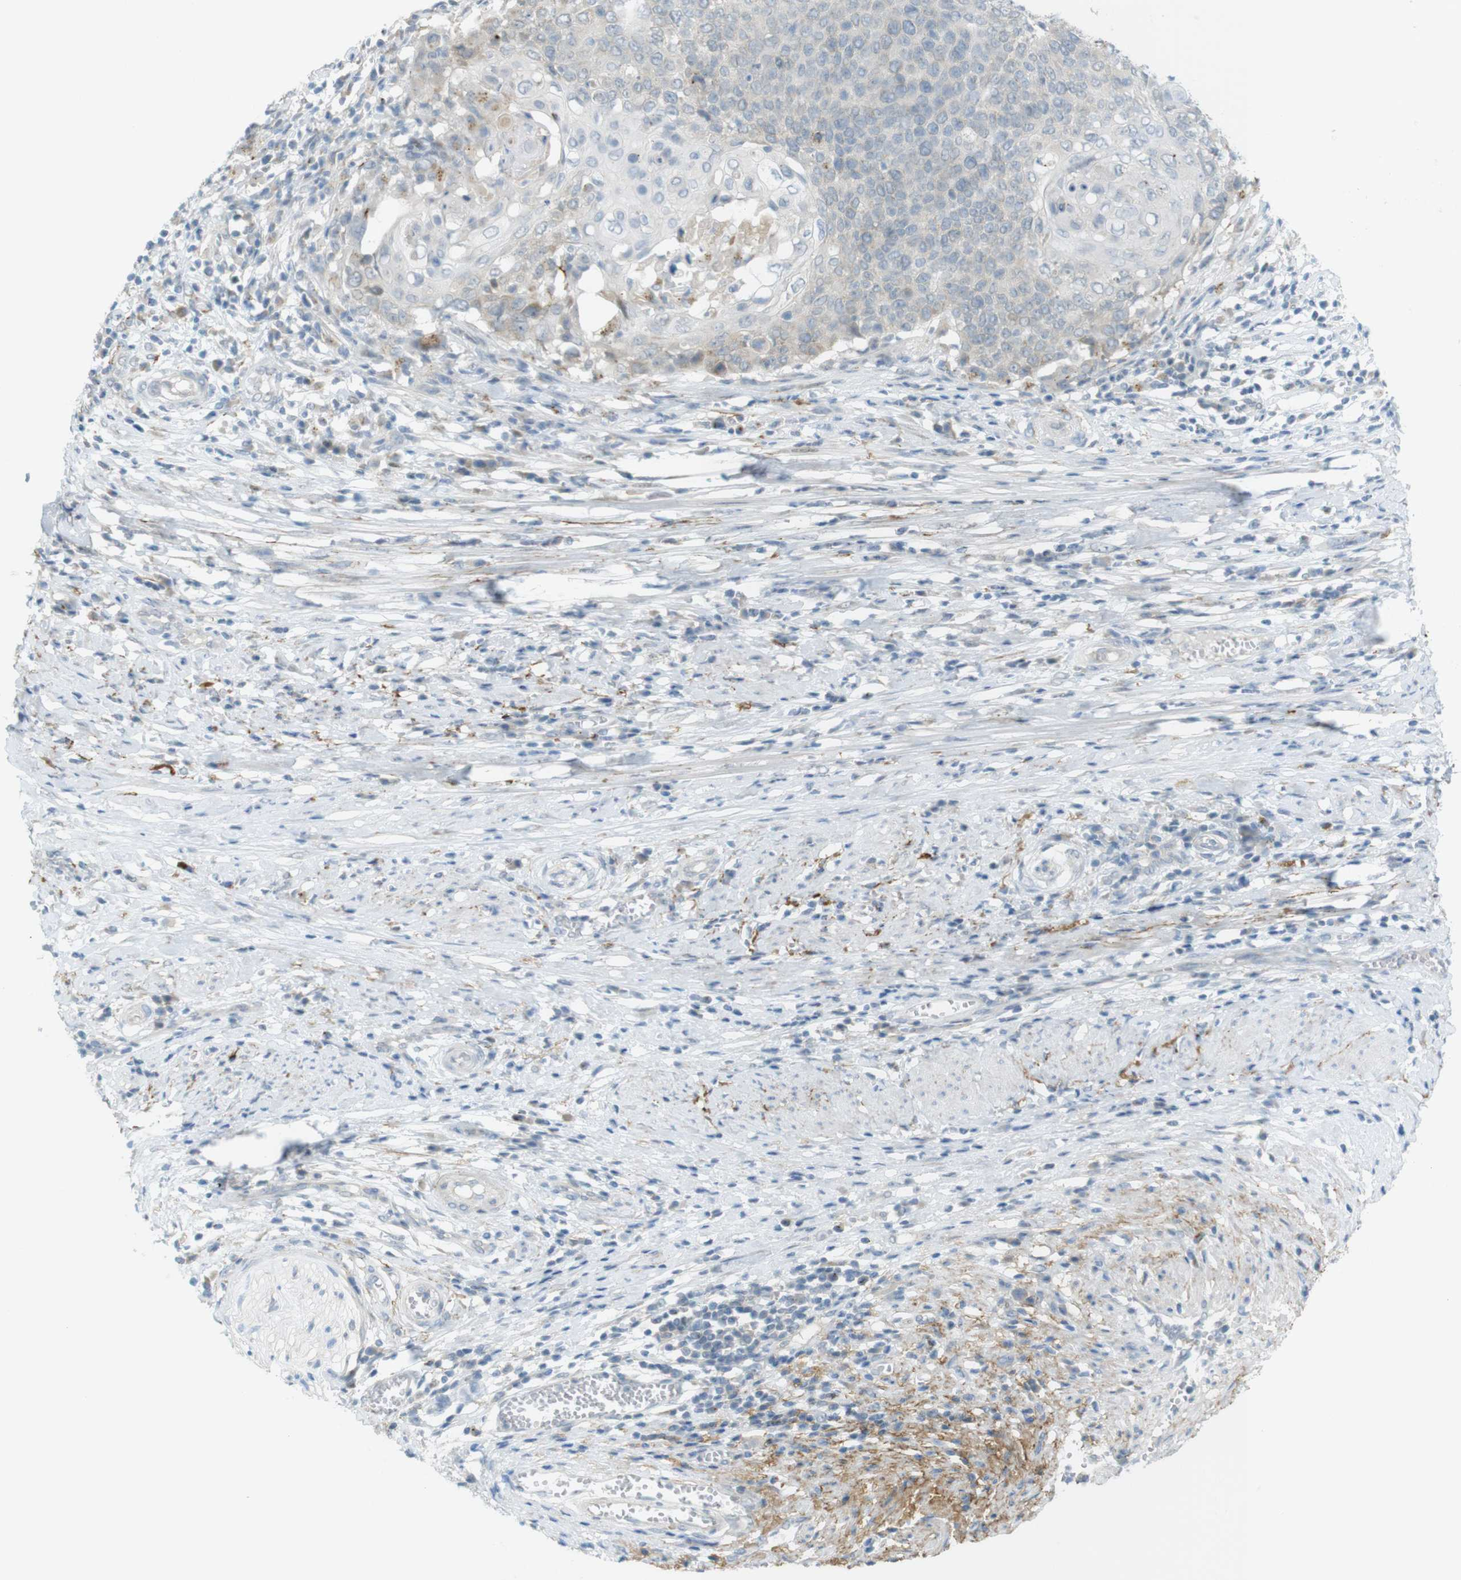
{"staining": {"intensity": "weak", "quantity": "<25%", "location": "cytoplasmic/membranous"}, "tissue": "cervical cancer", "cell_type": "Tumor cells", "image_type": "cancer", "snomed": [{"axis": "morphology", "description": "Squamous cell carcinoma, NOS"}, {"axis": "topography", "description": "Cervix"}], "caption": "Tumor cells are negative for brown protein staining in cervical squamous cell carcinoma.", "gene": "UGT8", "patient": {"sex": "female", "age": 39}}